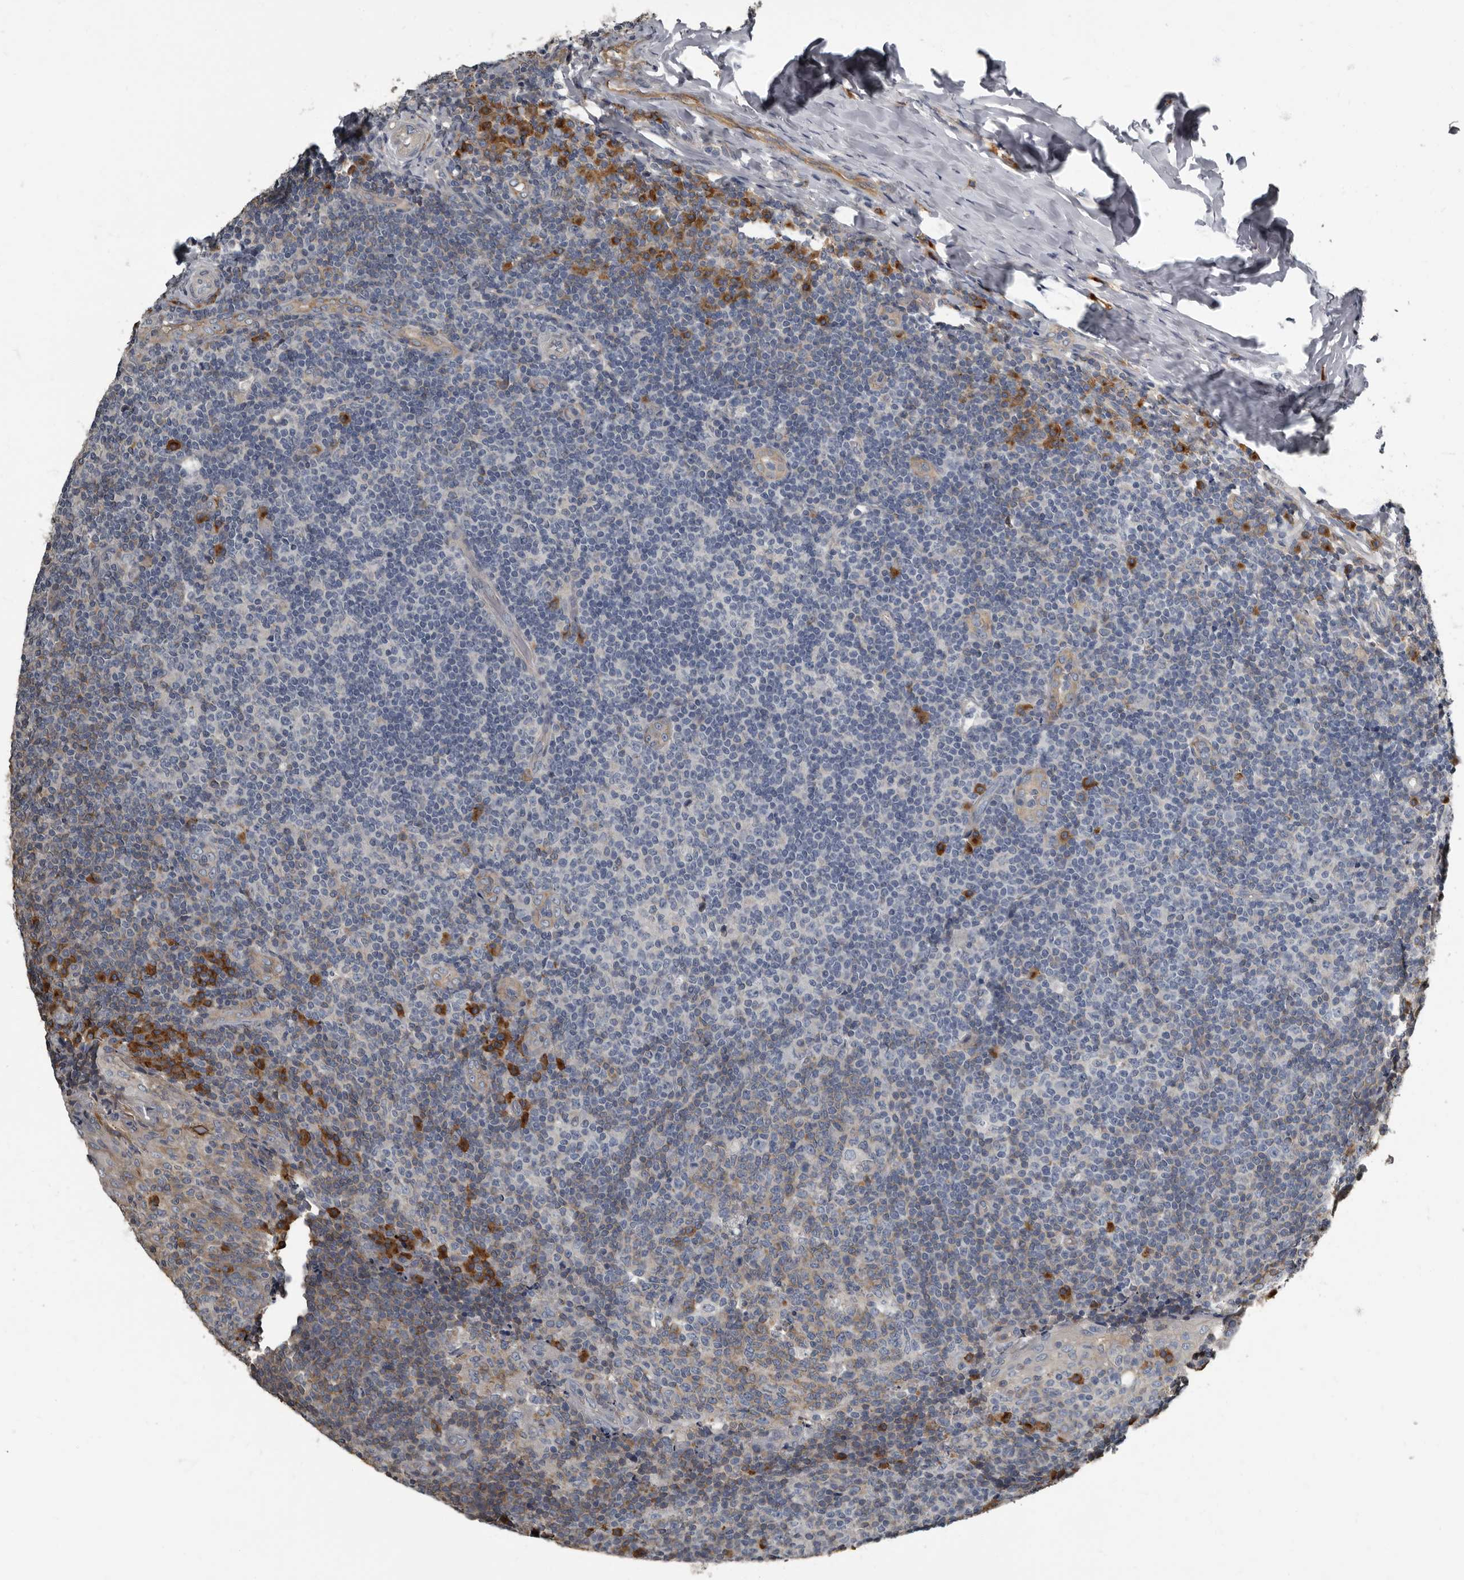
{"staining": {"intensity": "negative", "quantity": "none", "location": "none"}, "tissue": "tonsil", "cell_type": "Germinal center cells", "image_type": "normal", "snomed": [{"axis": "morphology", "description": "Normal tissue, NOS"}, {"axis": "topography", "description": "Tonsil"}], "caption": "Immunohistochemistry (IHC) image of normal tonsil: tonsil stained with DAB (3,3'-diaminobenzidine) shows no significant protein positivity in germinal center cells. The staining is performed using DAB brown chromogen with nuclei counter-stained in using hematoxylin.", "gene": "TPD52L1", "patient": {"sex": "female", "age": 19}}